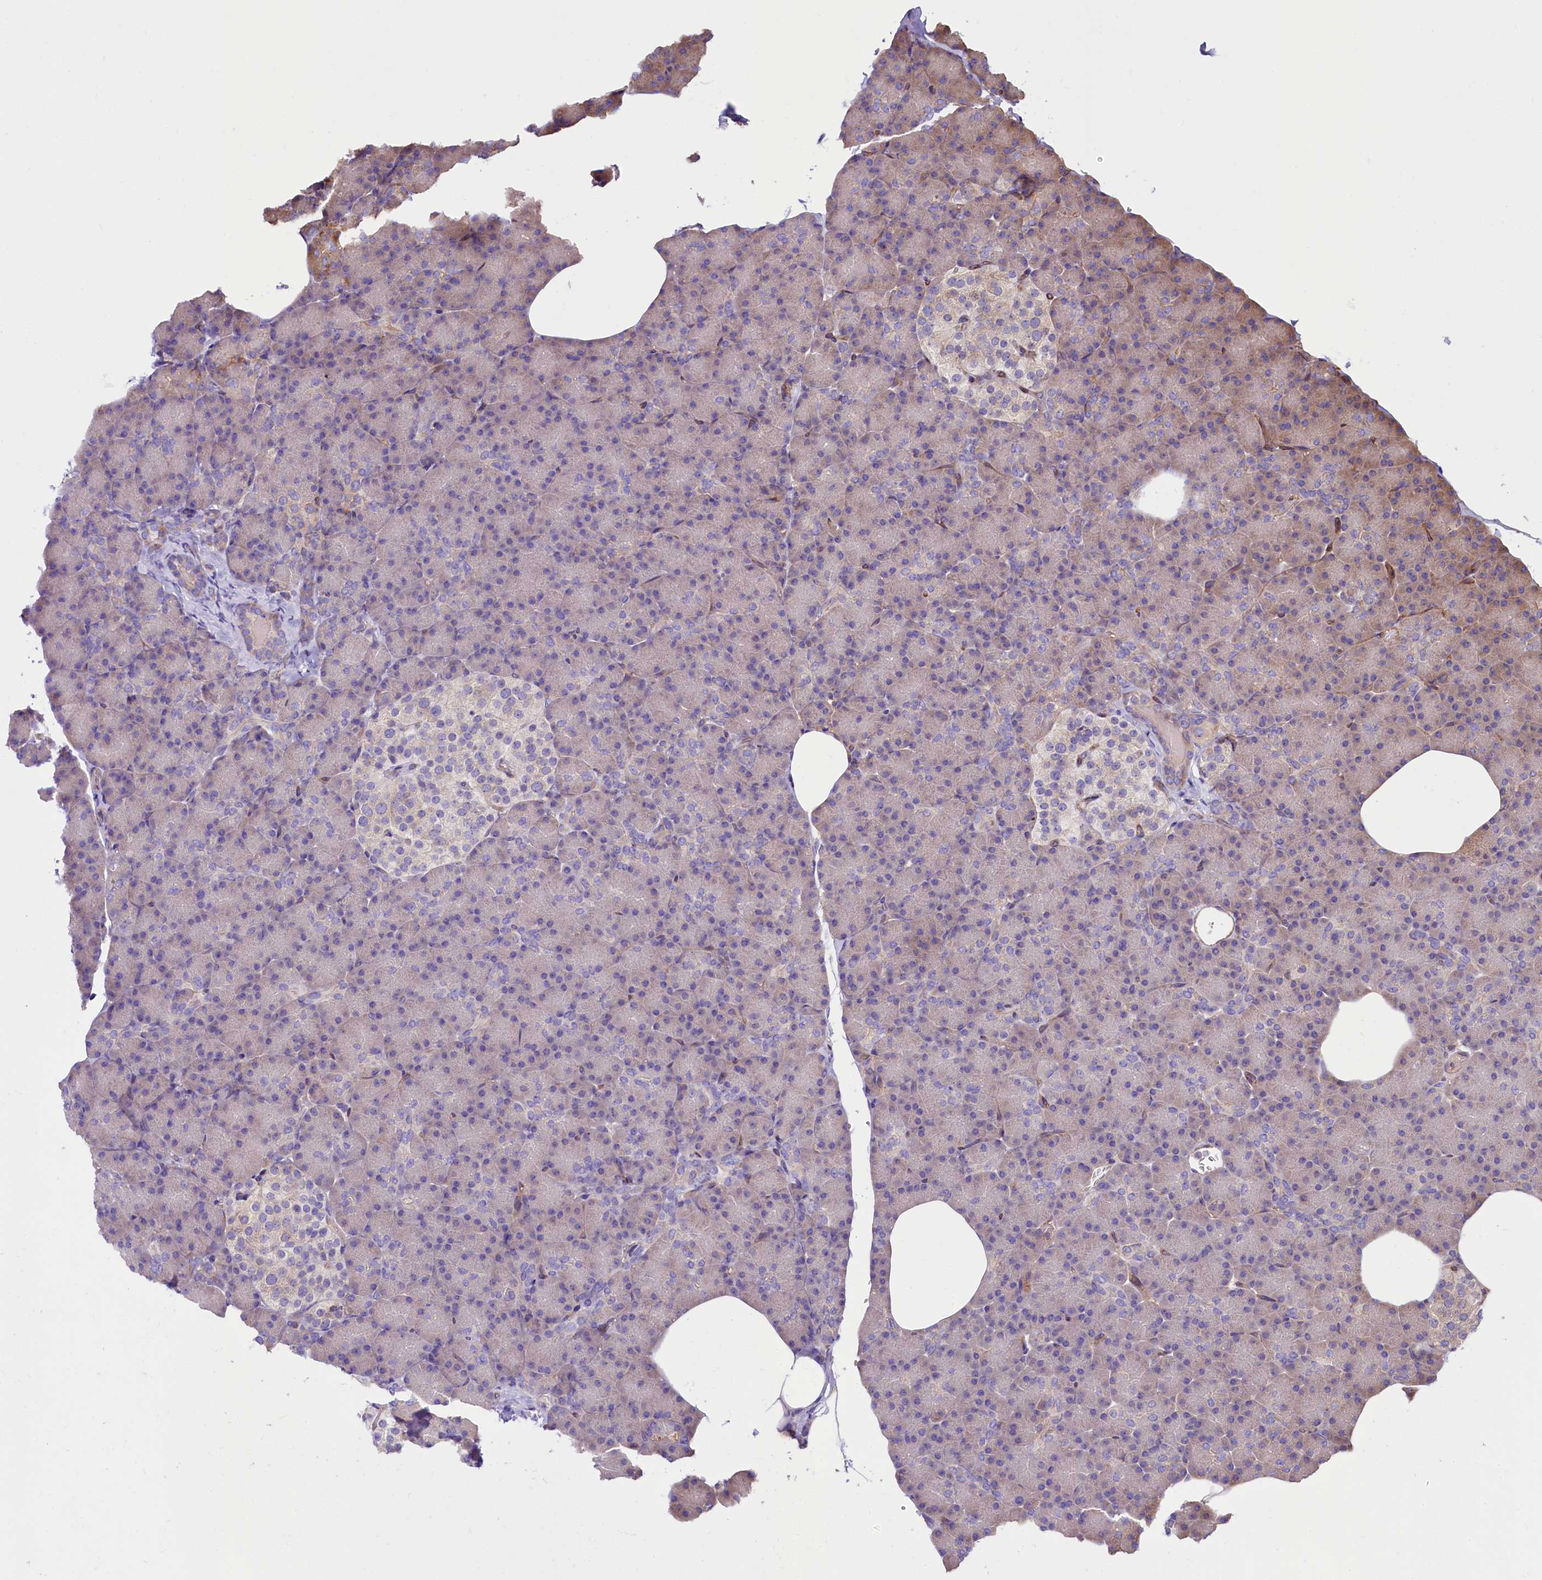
{"staining": {"intensity": "moderate", "quantity": "<25%", "location": "cytoplasmic/membranous"}, "tissue": "pancreas", "cell_type": "Exocrine glandular cells", "image_type": "normal", "snomed": [{"axis": "morphology", "description": "Normal tissue, NOS"}, {"axis": "topography", "description": "Pancreas"}], "caption": "DAB (3,3'-diaminobenzidine) immunohistochemical staining of unremarkable pancreas displays moderate cytoplasmic/membranous protein staining in about <25% of exocrine glandular cells.", "gene": "KLHDC4", "patient": {"sex": "female", "age": 43}}